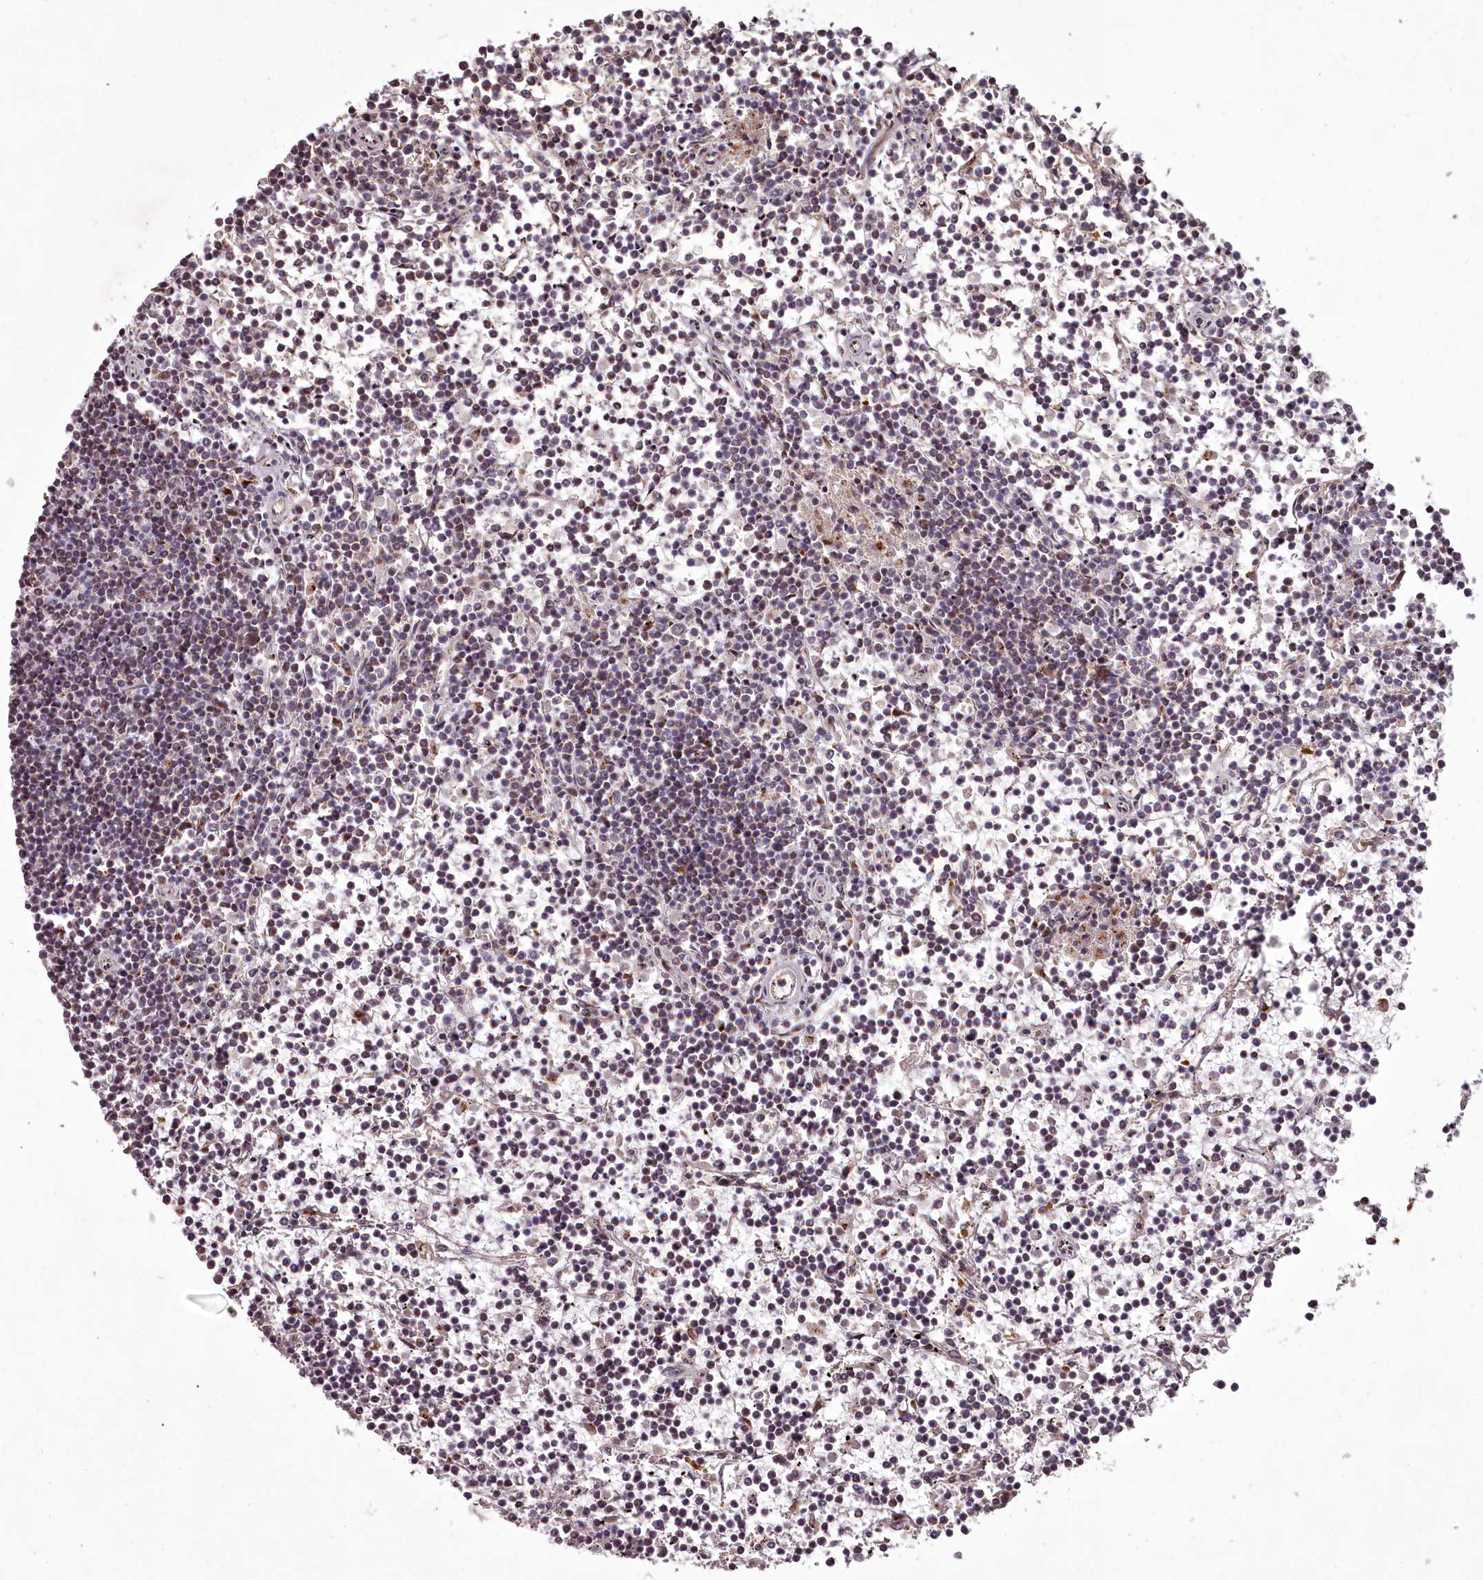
{"staining": {"intensity": "negative", "quantity": "none", "location": "none"}, "tissue": "lymphoma", "cell_type": "Tumor cells", "image_type": "cancer", "snomed": [{"axis": "morphology", "description": "Malignant lymphoma, non-Hodgkin's type, Low grade"}, {"axis": "topography", "description": "Spleen"}], "caption": "Immunohistochemistry of malignant lymphoma, non-Hodgkin's type (low-grade) reveals no positivity in tumor cells.", "gene": "CEP83", "patient": {"sex": "female", "age": 19}}